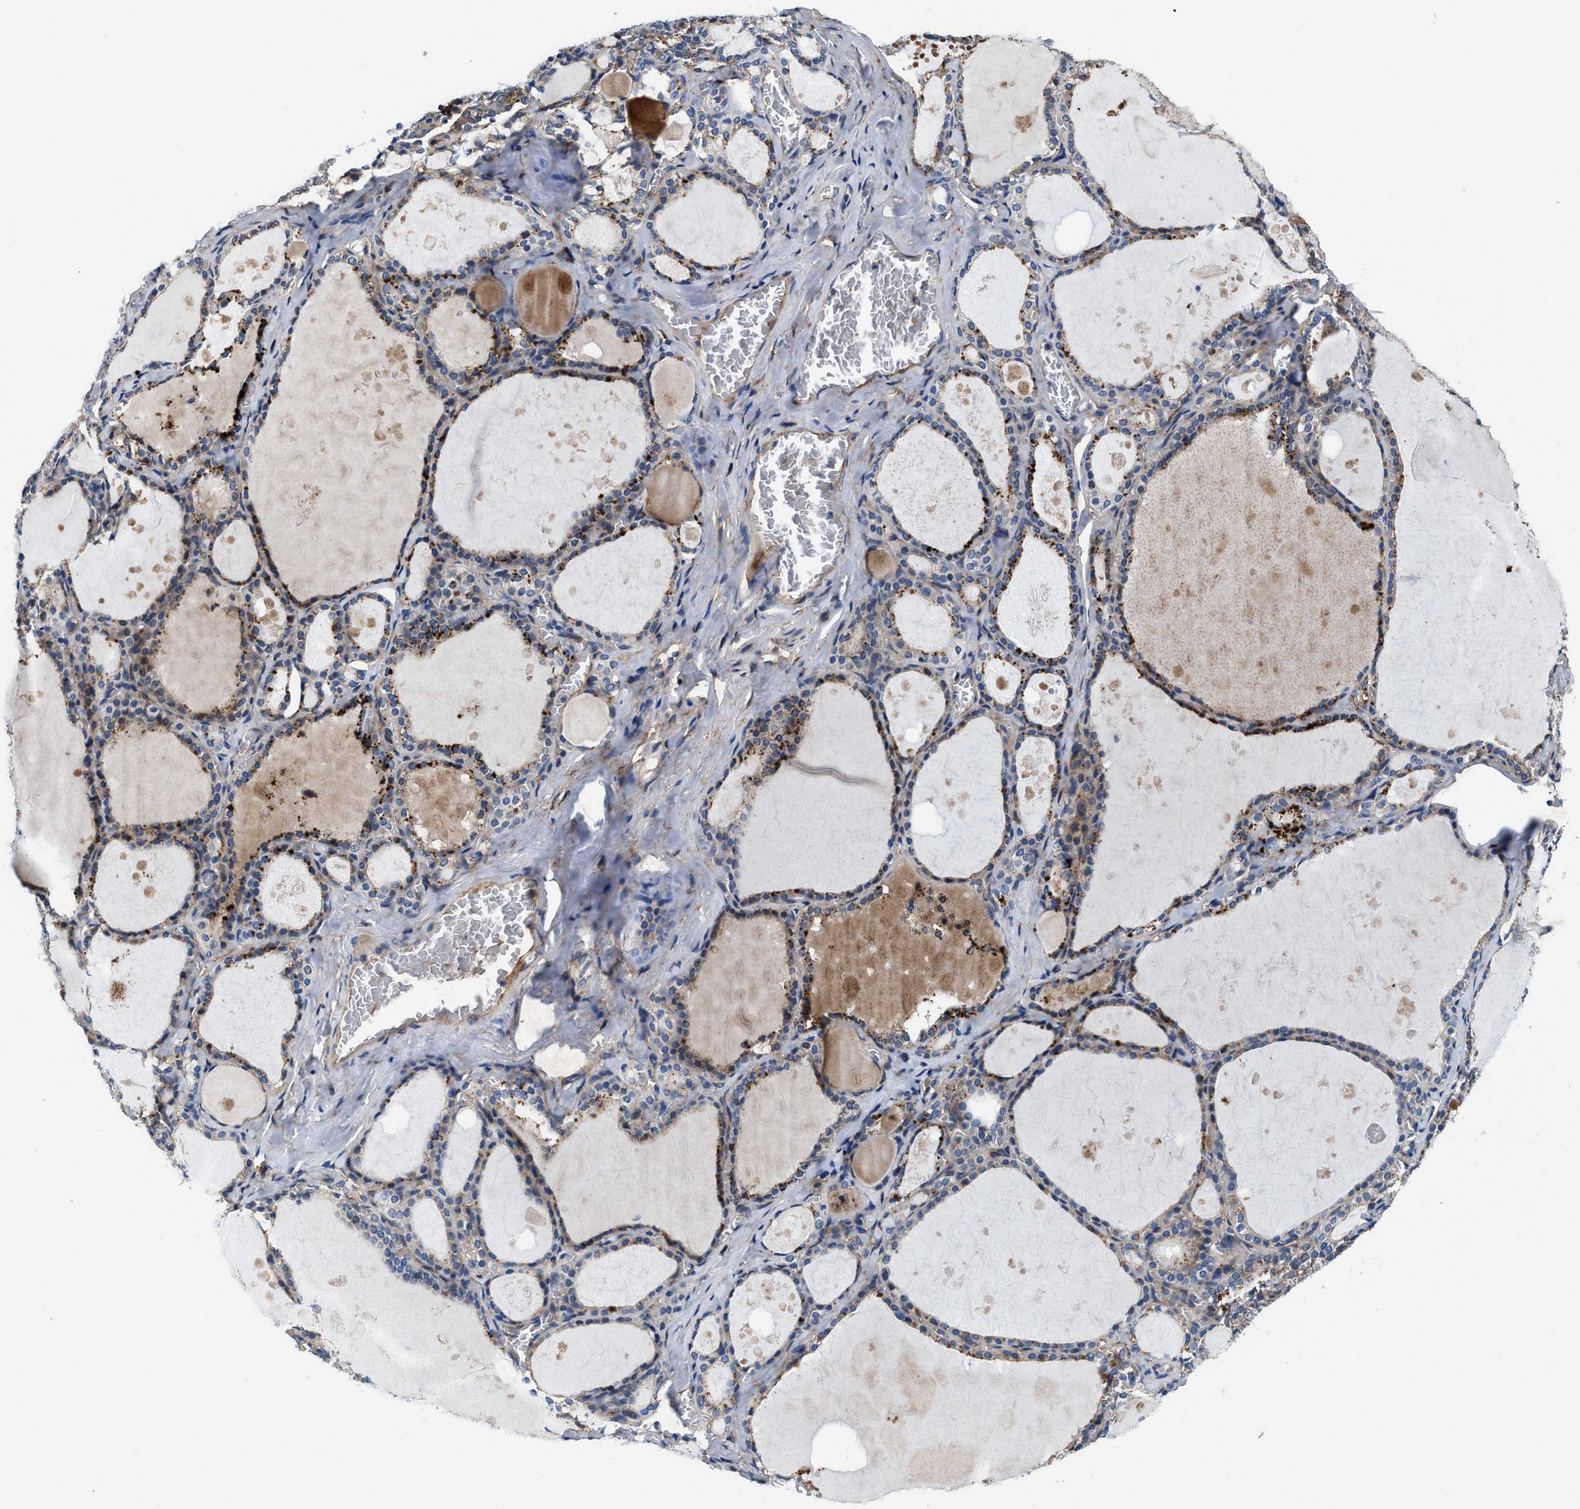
{"staining": {"intensity": "strong", "quantity": "25%-75%", "location": "cytoplasmic/membranous"}, "tissue": "thyroid gland", "cell_type": "Glandular cells", "image_type": "normal", "snomed": [{"axis": "morphology", "description": "Normal tissue, NOS"}, {"axis": "topography", "description": "Thyroid gland"}], "caption": "An image of thyroid gland stained for a protein reveals strong cytoplasmic/membranous brown staining in glandular cells.", "gene": "IDNK", "patient": {"sex": "male", "age": 56}}